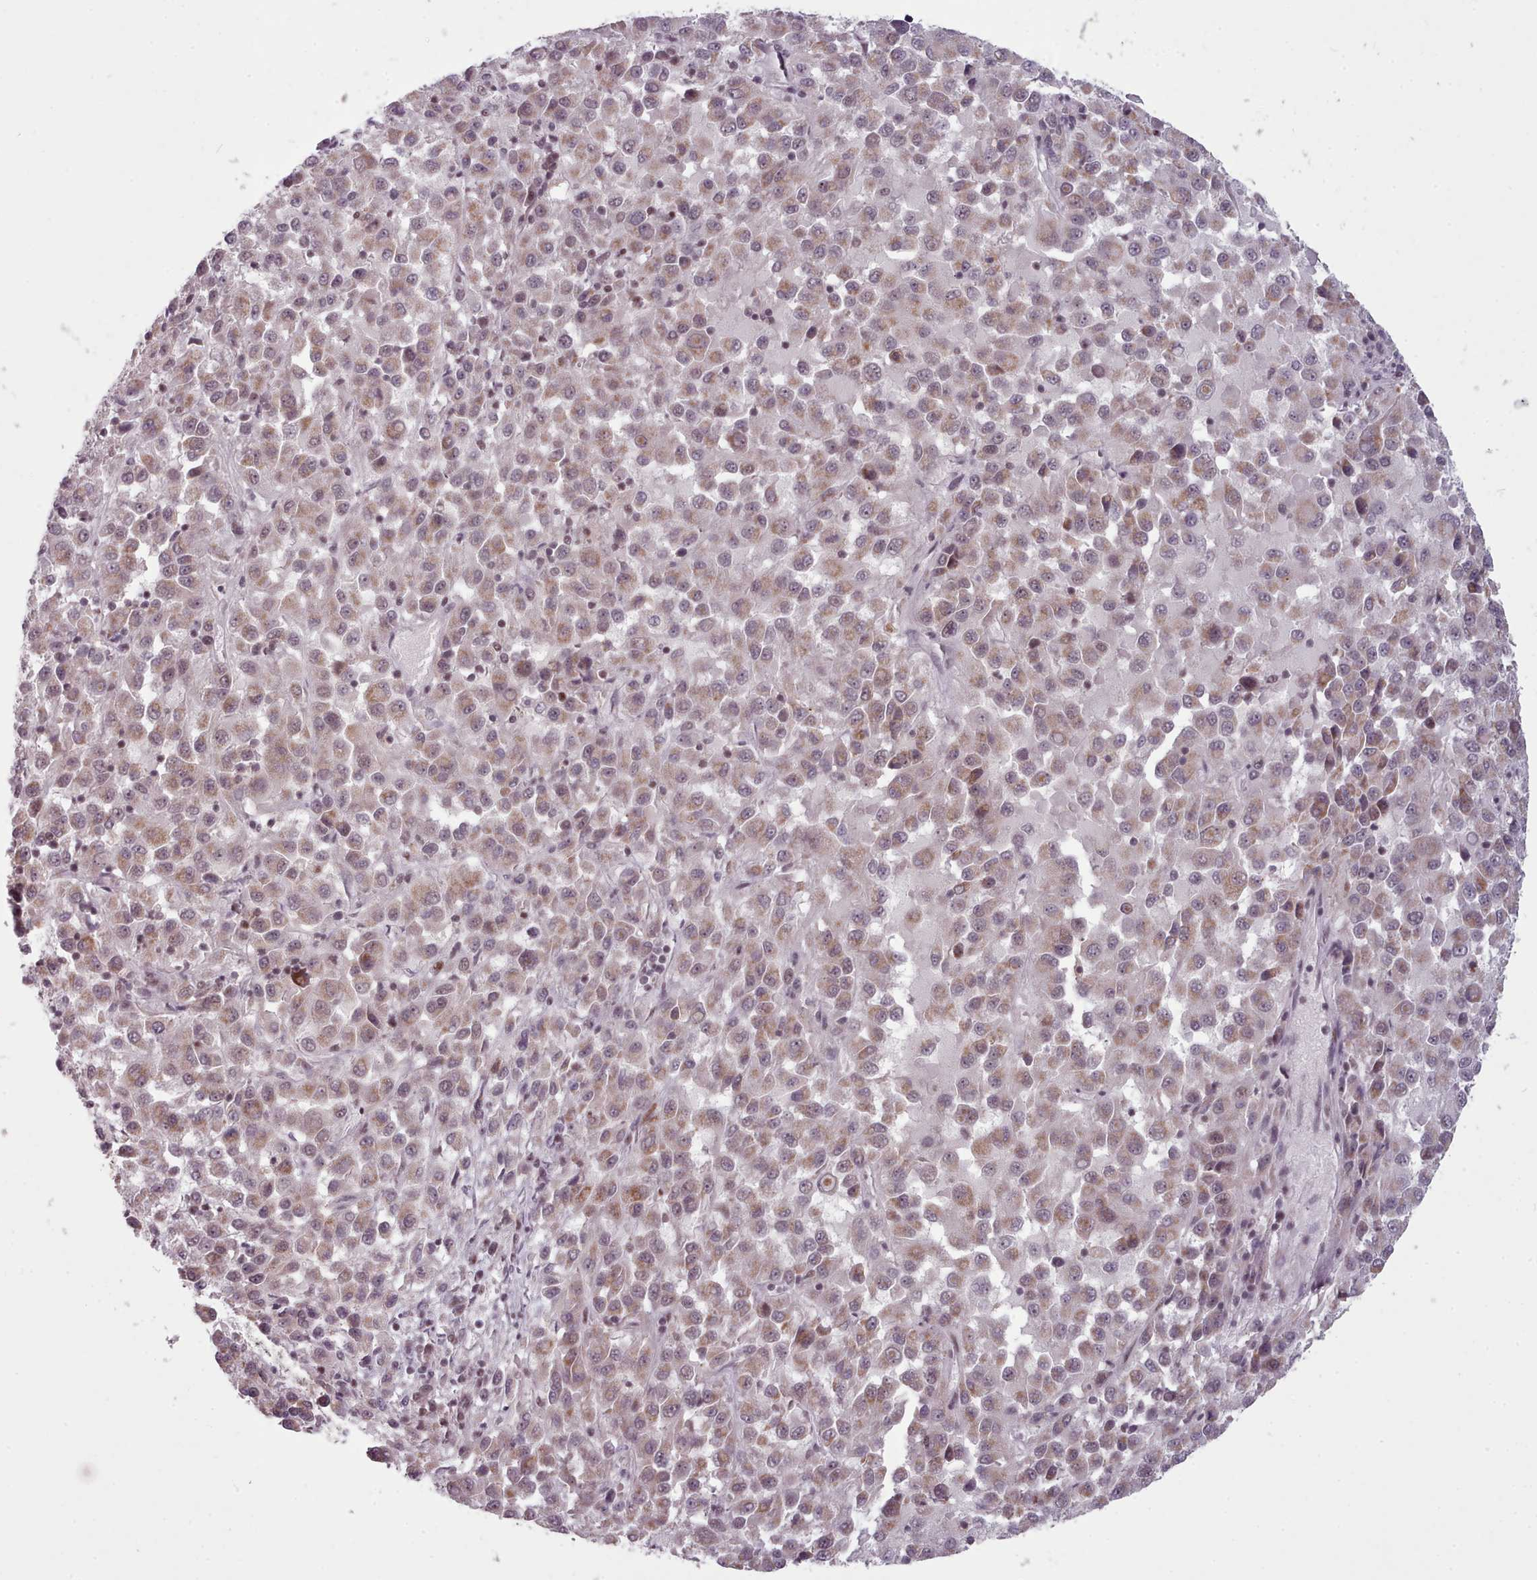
{"staining": {"intensity": "moderate", "quantity": ">75%", "location": "cytoplasmic/membranous,nuclear"}, "tissue": "melanoma", "cell_type": "Tumor cells", "image_type": "cancer", "snomed": [{"axis": "morphology", "description": "Malignant melanoma, Metastatic site"}, {"axis": "topography", "description": "Lung"}], "caption": "The photomicrograph displays immunohistochemical staining of malignant melanoma (metastatic site). There is moderate cytoplasmic/membranous and nuclear positivity is seen in approximately >75% of tumor cells.", "gene": "SRSF9", "patient": {"sex": "male", "age": 64}}